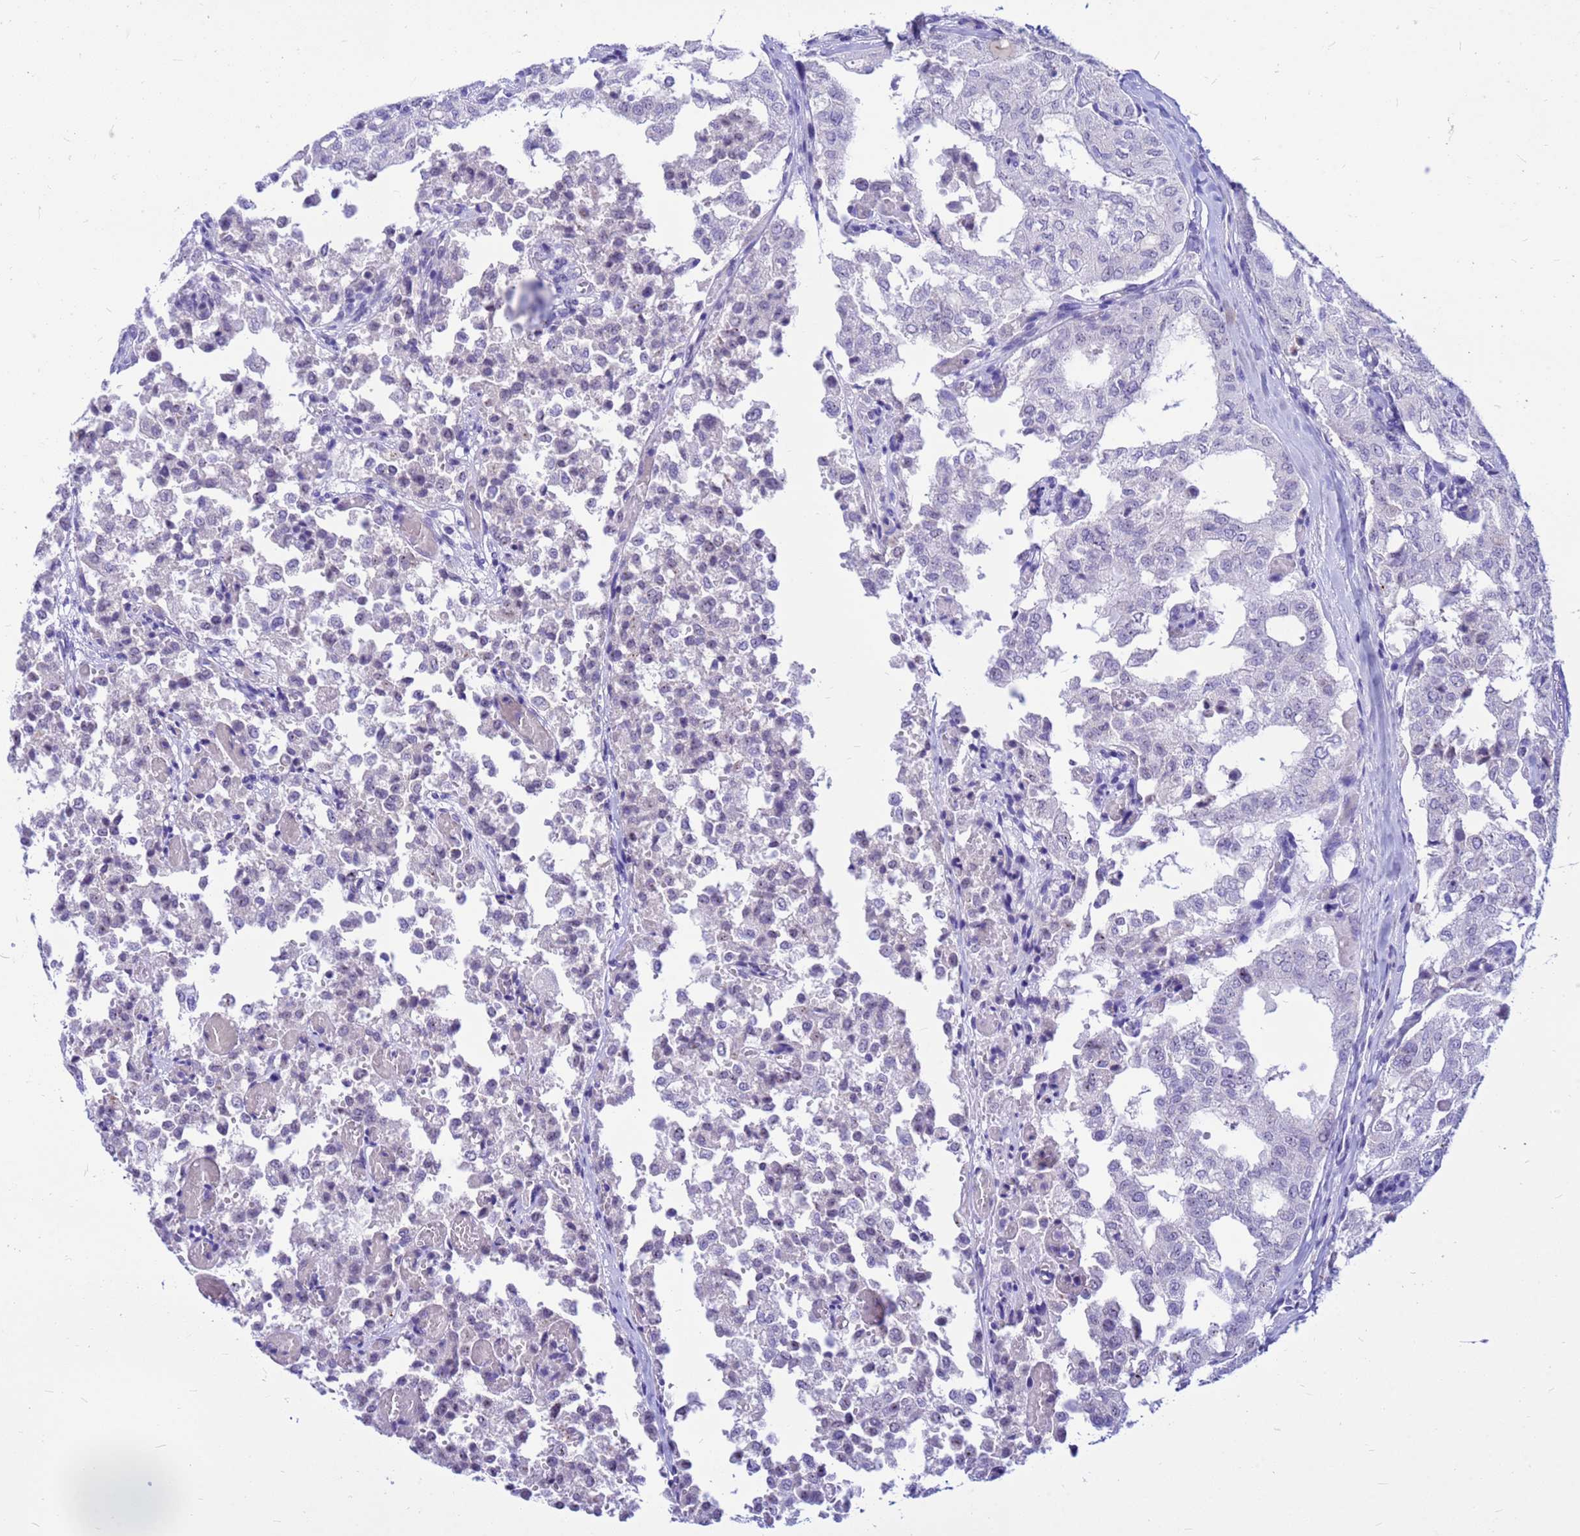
{"staining": {"intensity": "negative", "quantity": "none", "location": "none"}, "tissue": "thyroid cancer", "cell_type": "Tumor cells", "image_type": "cancer", "snomed": [{"axis": "morphology", "description": "Follicular adenoma carcinoma, NOS"}, {"axis": "topography", "description": "Thyroid gland"}], "caption": "High power microscopy photomicrograph of an IHC histopathology image of follicular adenoma carcinoma (thyroid), revealing no significant staining in tumor cells.", "gene": "DMRTC2", "patient": {"sex": "male", "age": 75}}